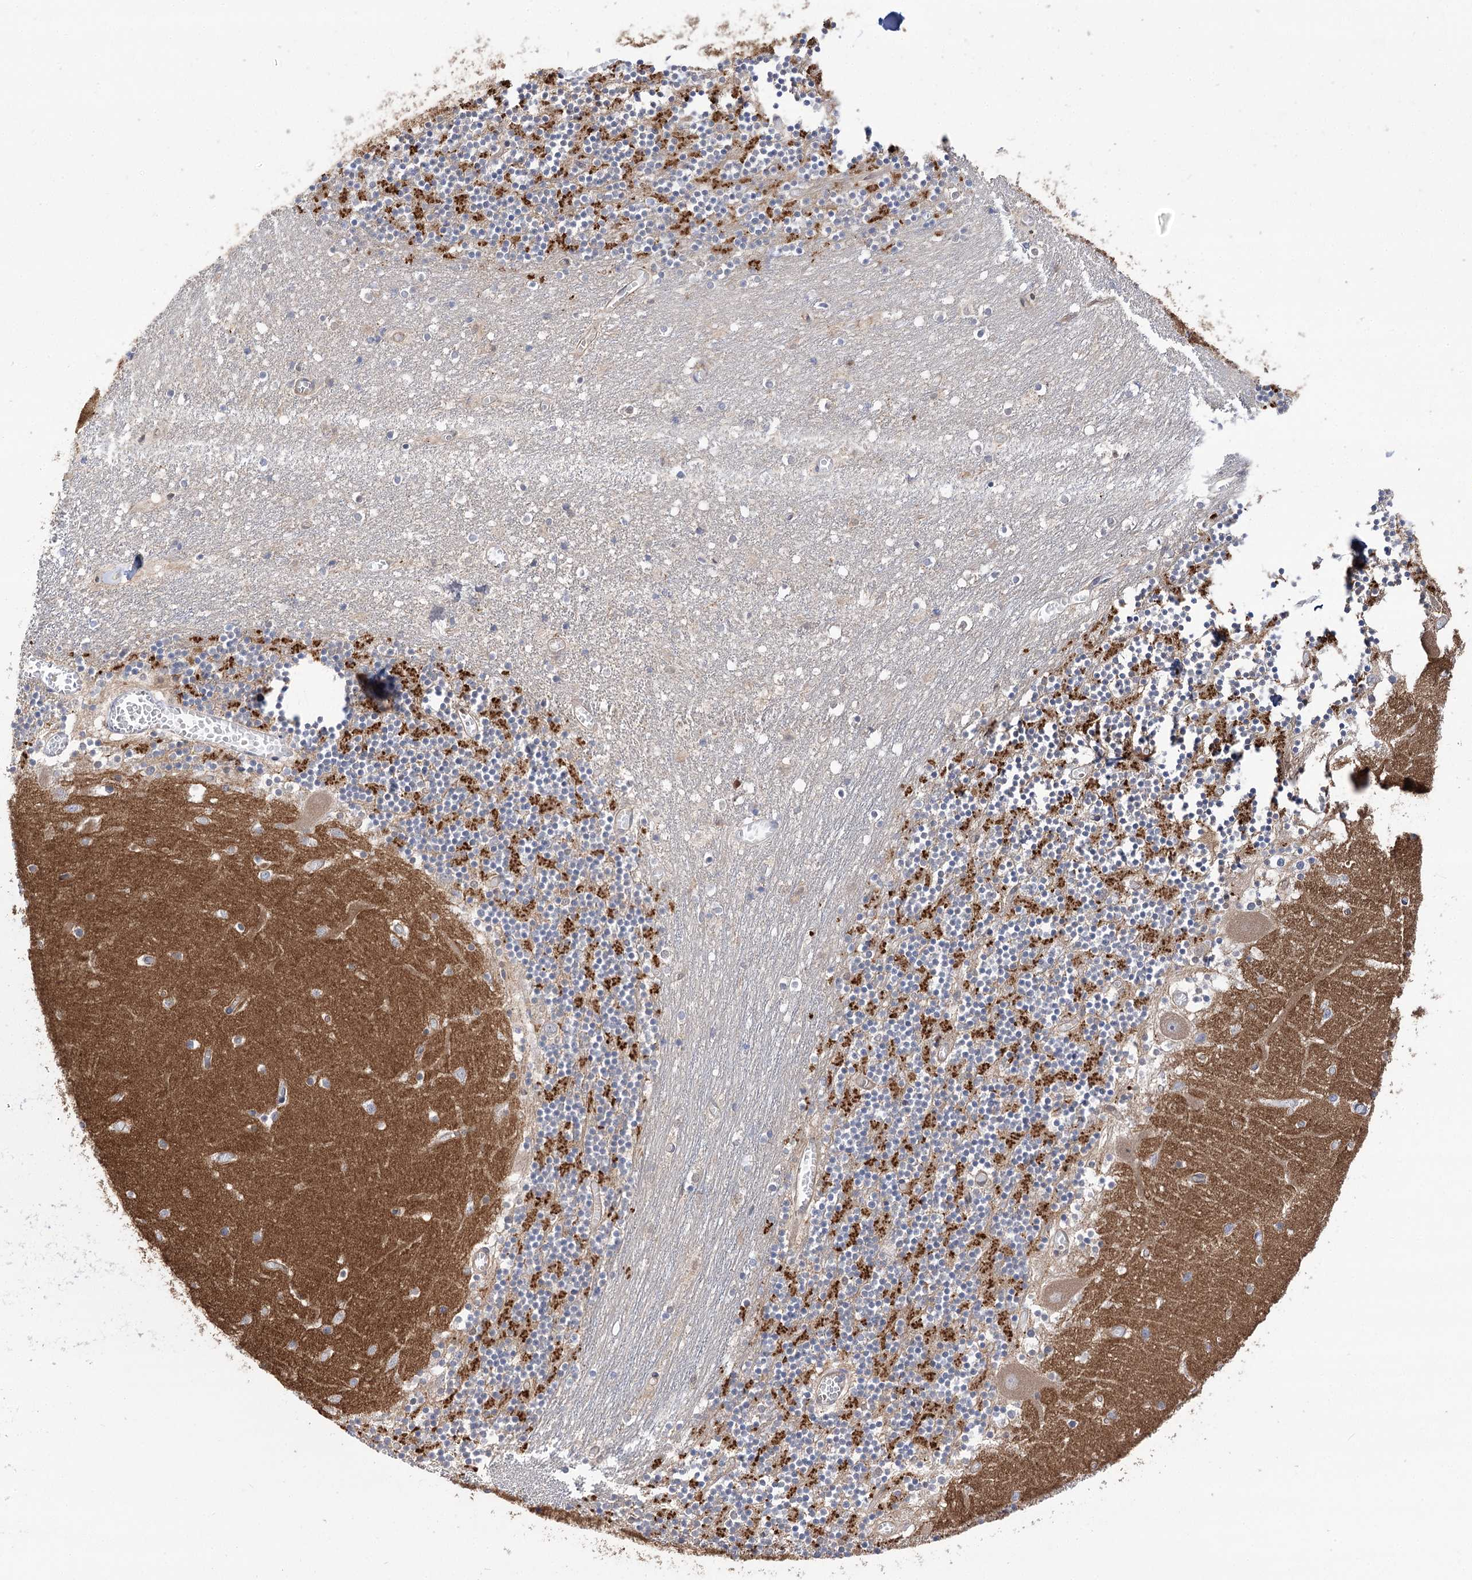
{"staining": {"intensity": "strong", "quantity": "25%-75%", "location": "cytoplasmic/membranous"}, "tissue": "cerebellum", "cell_type": "Cells in granular layer", "image_type": "normal", "snomed": [{"axis": "morphology", "description": "Normal tissue, NOS"}, {"axis": "topography", "description": "Cerebellum"}], "caption": "Immunohistochemistry of benign human cerebellum shows high levels of strong cytoplasmic/membranous expression in about 25%-75% of cells in granular layer. The staining is performed using DAB brown chromogen to label protein expression. The nuclei are counter-stained blue using hematoxylin.", "gene": "VPS37B", "patient": {"sex": "female", "age": 28}}